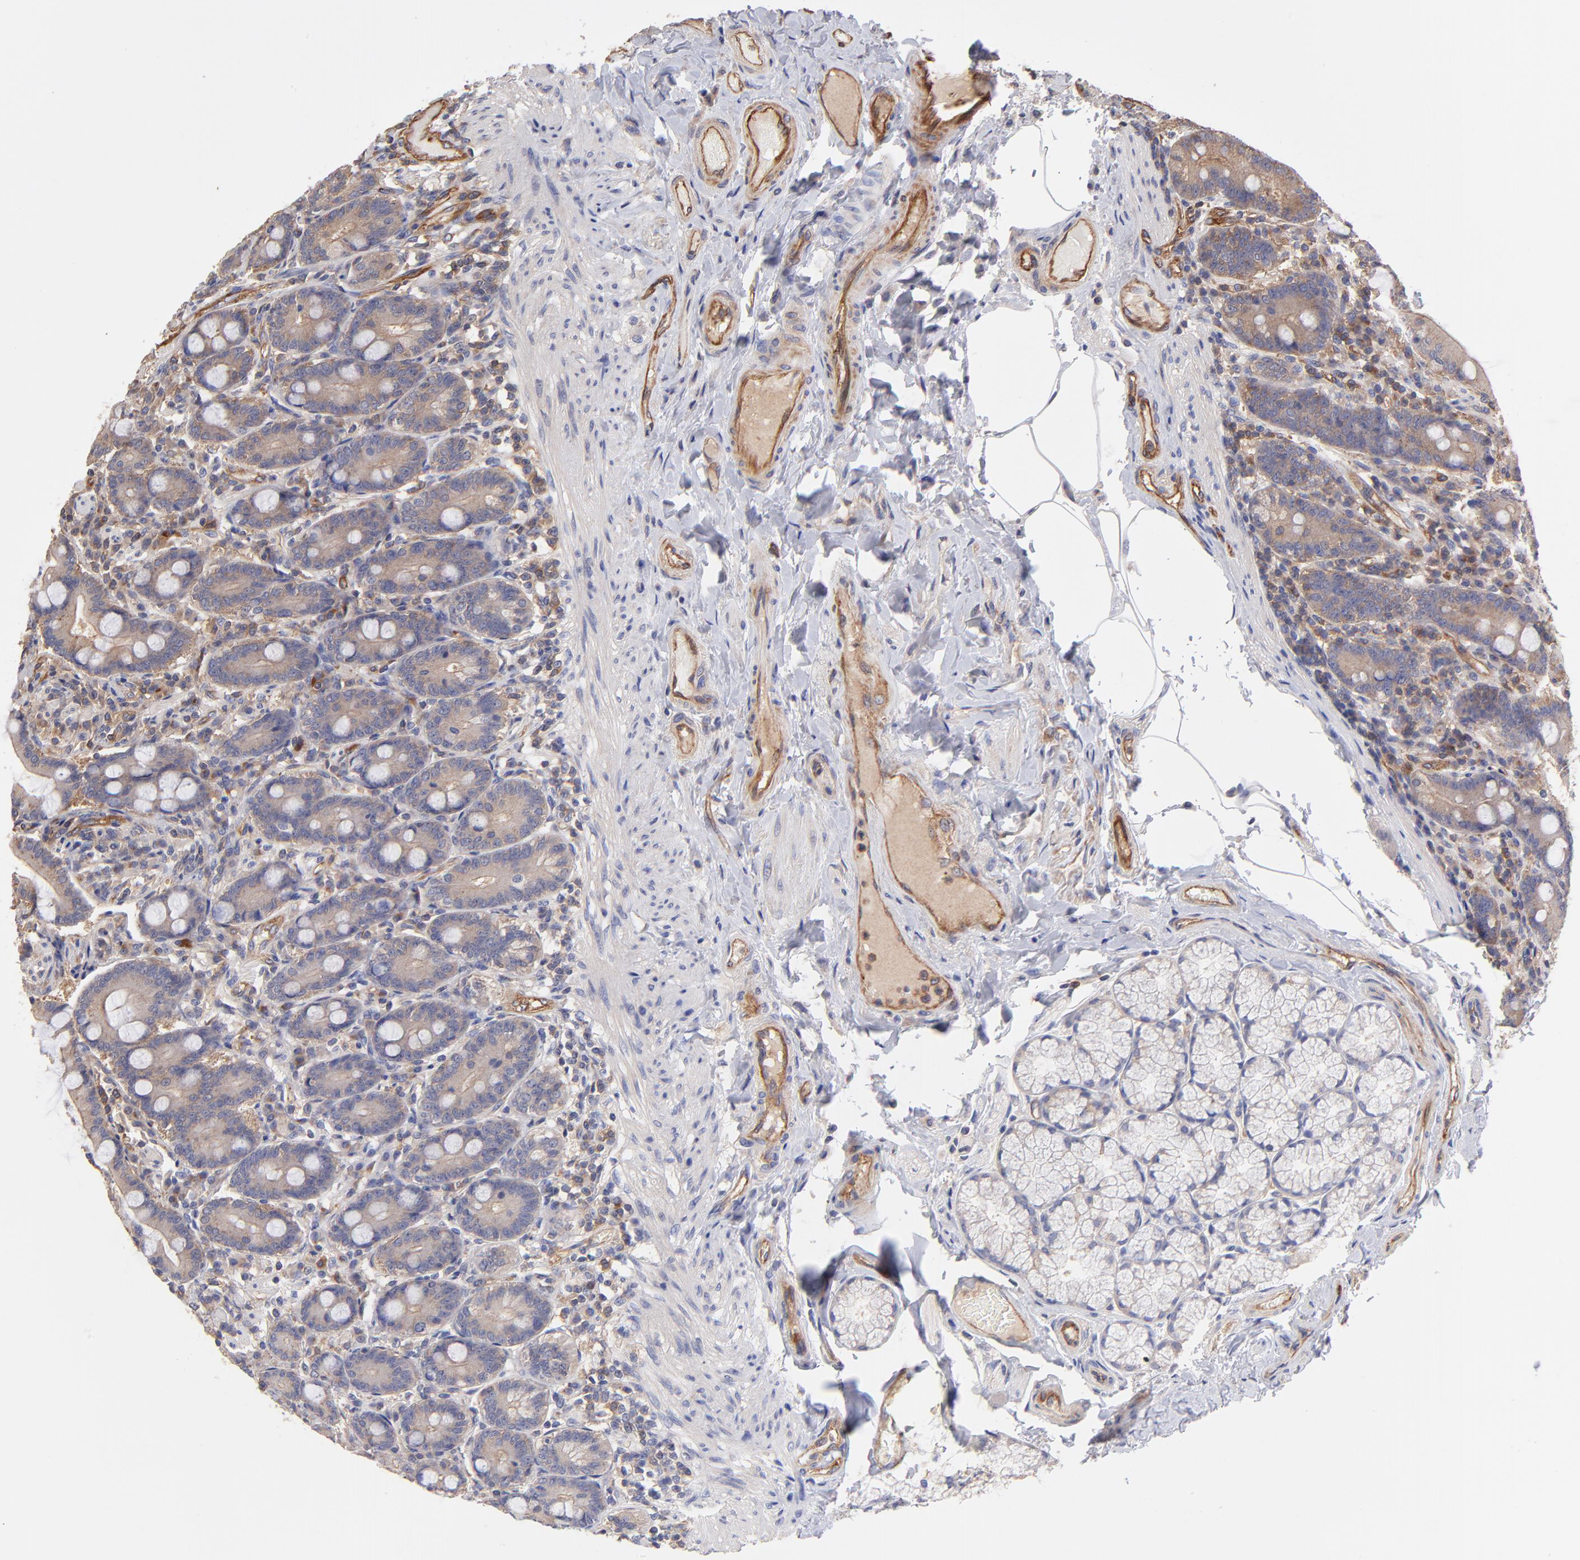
{"staining": {"intensity": "weak", "quantity": "25%-75%", "location": "cytoplasmic/membranous"}, "tissue": "duodenum", "cell_type": "Glandular cells", "image_type": "normal", "snomed": [{"axis": "morphology", "description": "Normal tissue, NOS"}, {"axis": "topography", "description": "Duodenum"}], "caption": "The immunohistochemical stain labels weak cytoplasmic/membranous staining in glandular cells of normal duodenum. The staining was performed using DAB, with brown indicating positive protein expression. Nuclei are stained blue with hematoxylin.", "gene": "ASB7", "patient": {"sex": "female", "age": 64}}